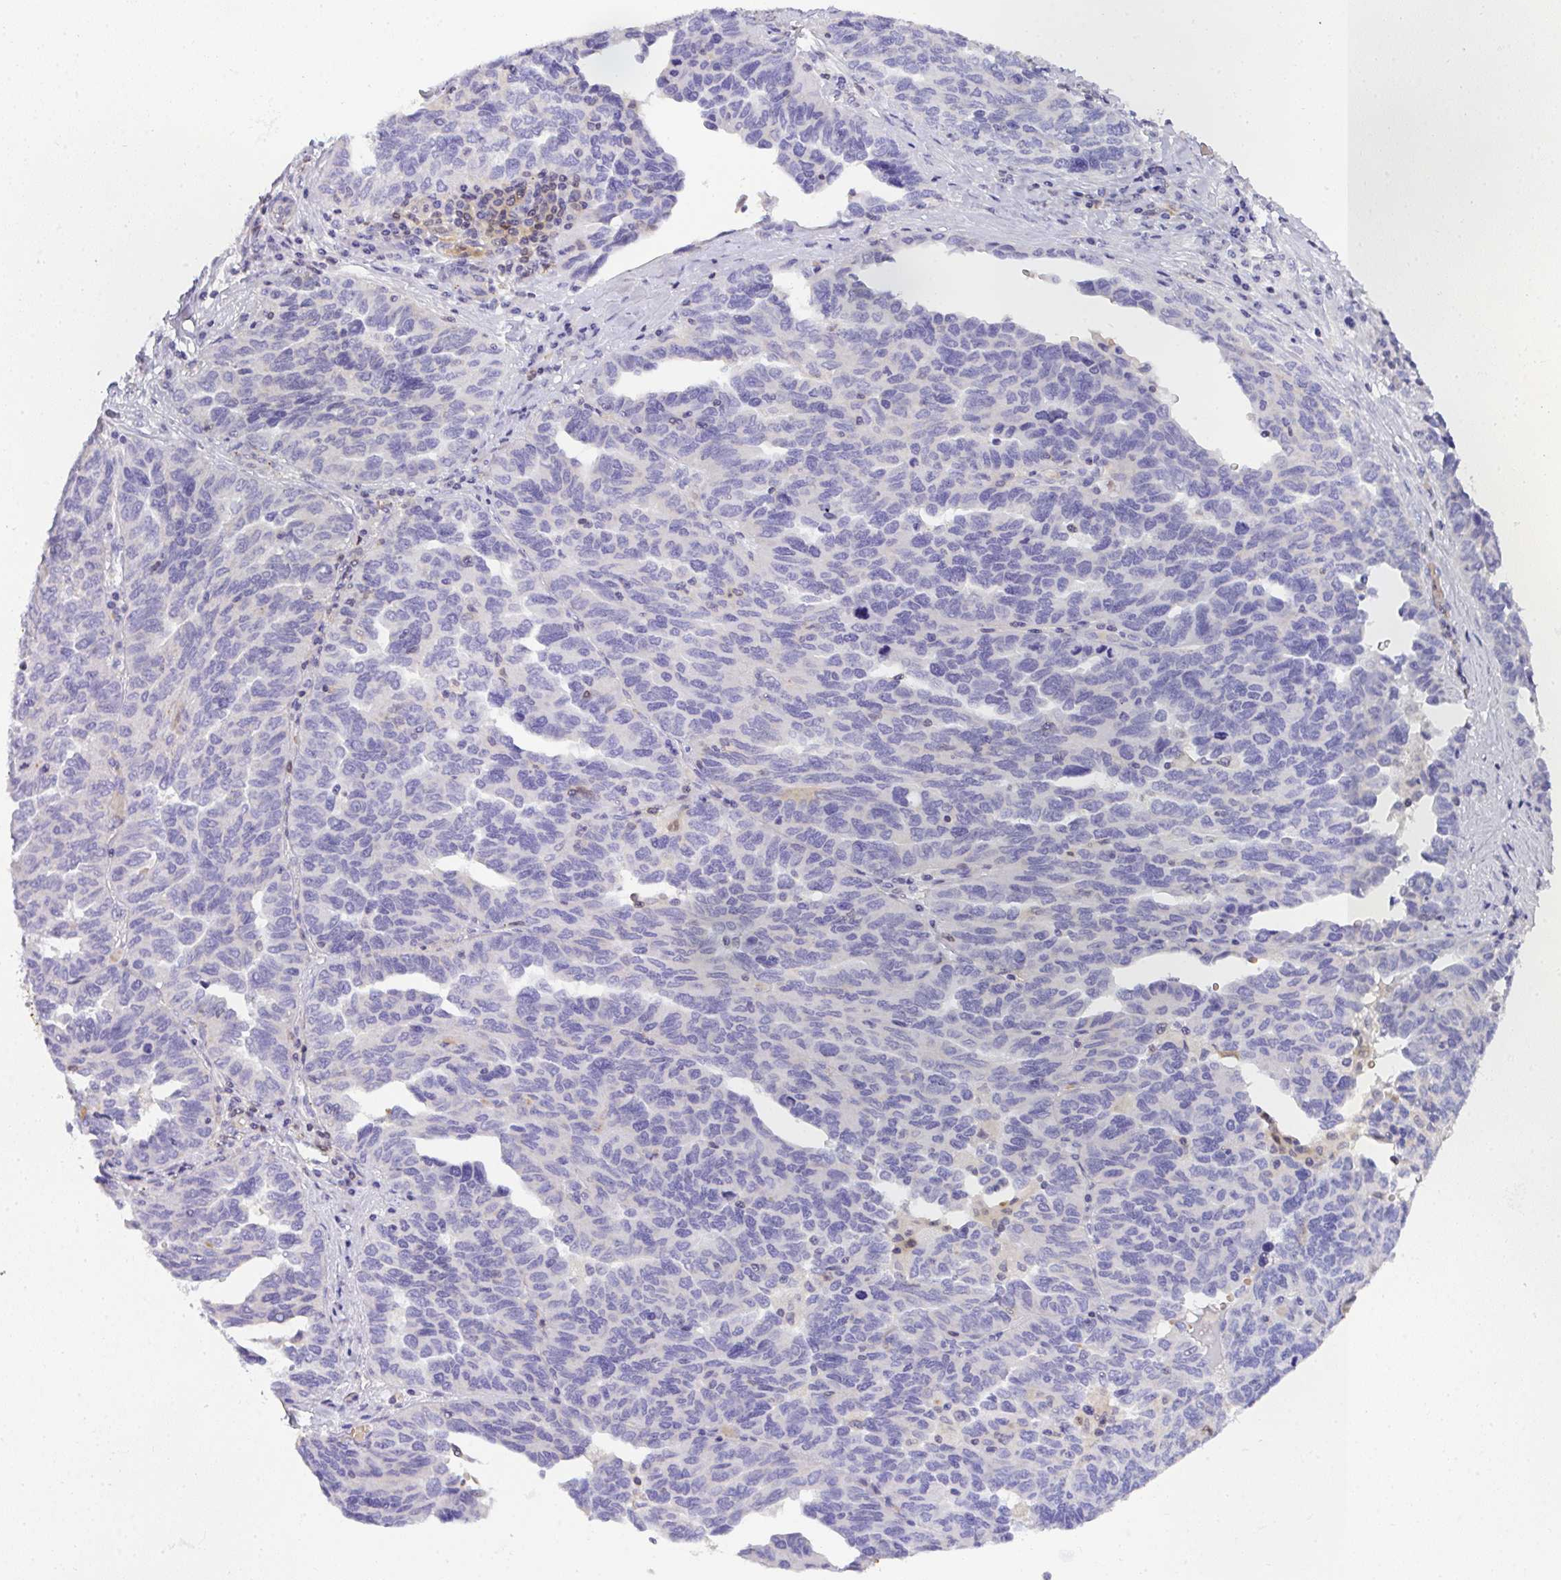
{"staining": {"intensity": "negative", "quantity": "none", "location": "none"}, "tissue": "ovarian cancer", "cell_type": "Tumor cells", "image_type": "cancer", "snomed": [{"axis": "morphology", "description": "Cystadenocarcinoma, serous, NOS"}, {"axis": "topography", "description": "Ovary"}], "caption": "Immunohistochemistry (IHC) micrograph of human serous cystadenocarcinoma (ovarian) stained for a protein (brown), which shows no expression in tumor cells. (DAB (3,3'-diaminobenzidine) IHC visualized using brightfield microscopy, high magnification).", "gene": "TNFAIP8", "patient": {"sex": "female", "age": 64}}